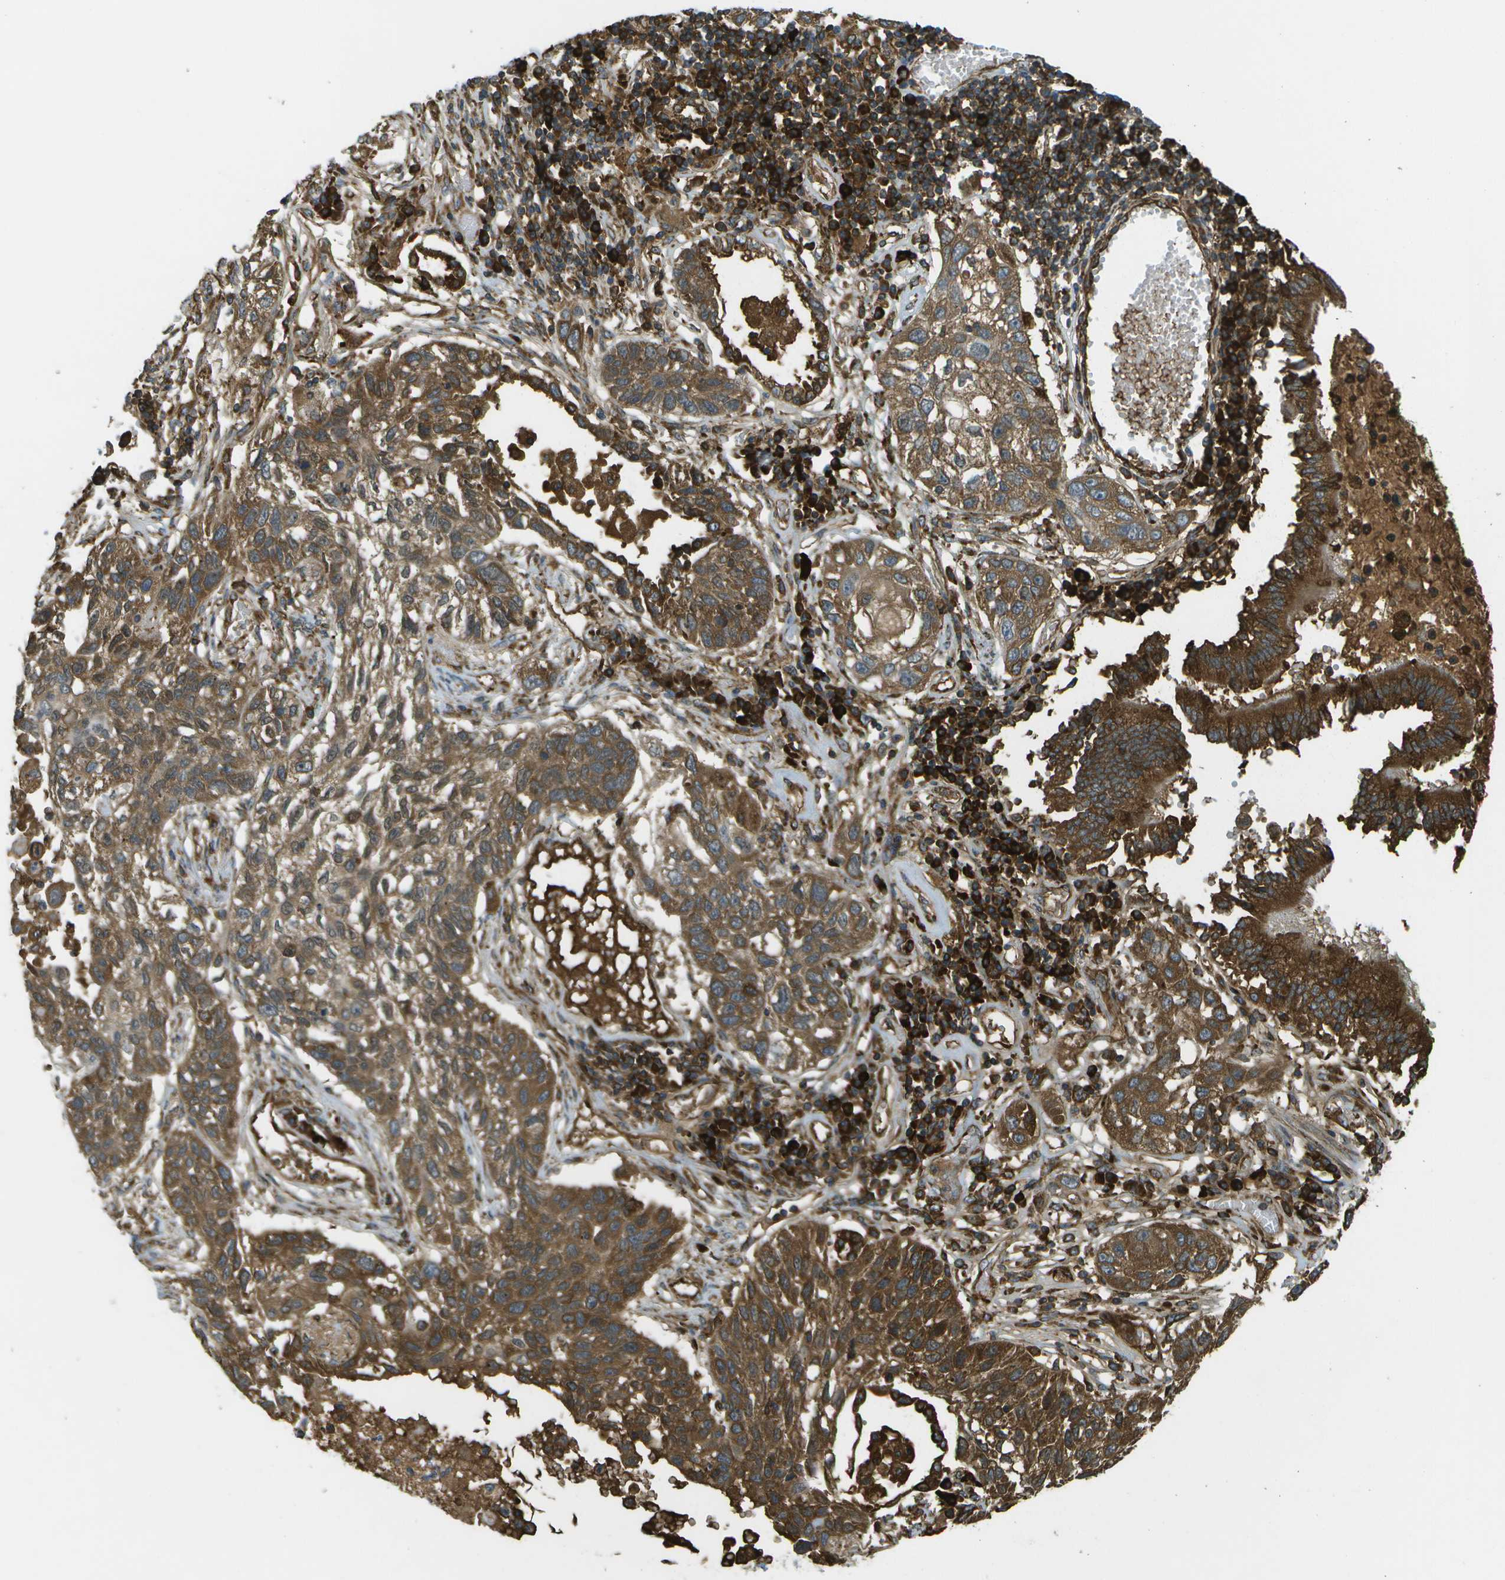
{"staining": {"intensity": "strong", "quantity": ">75%", "location": "cytoplasmic/membranous"}, "tissue": "lung cancer", "cell_type": "Tumor cells", "image_type": "cancer", "snomed": [{"axis": "morphology", "description": "Squamous cell carcinoma, NOS"}, {"axis": "topography", "description": "Lung"}], "caption": "About >75% of tumor cells in lung cancer show strong cytoplasmic/membranous protein expression as visualized by brown immunohistochemical staining.", "gene": "USP30", "patient": {"sex": "male", "age": 71}}